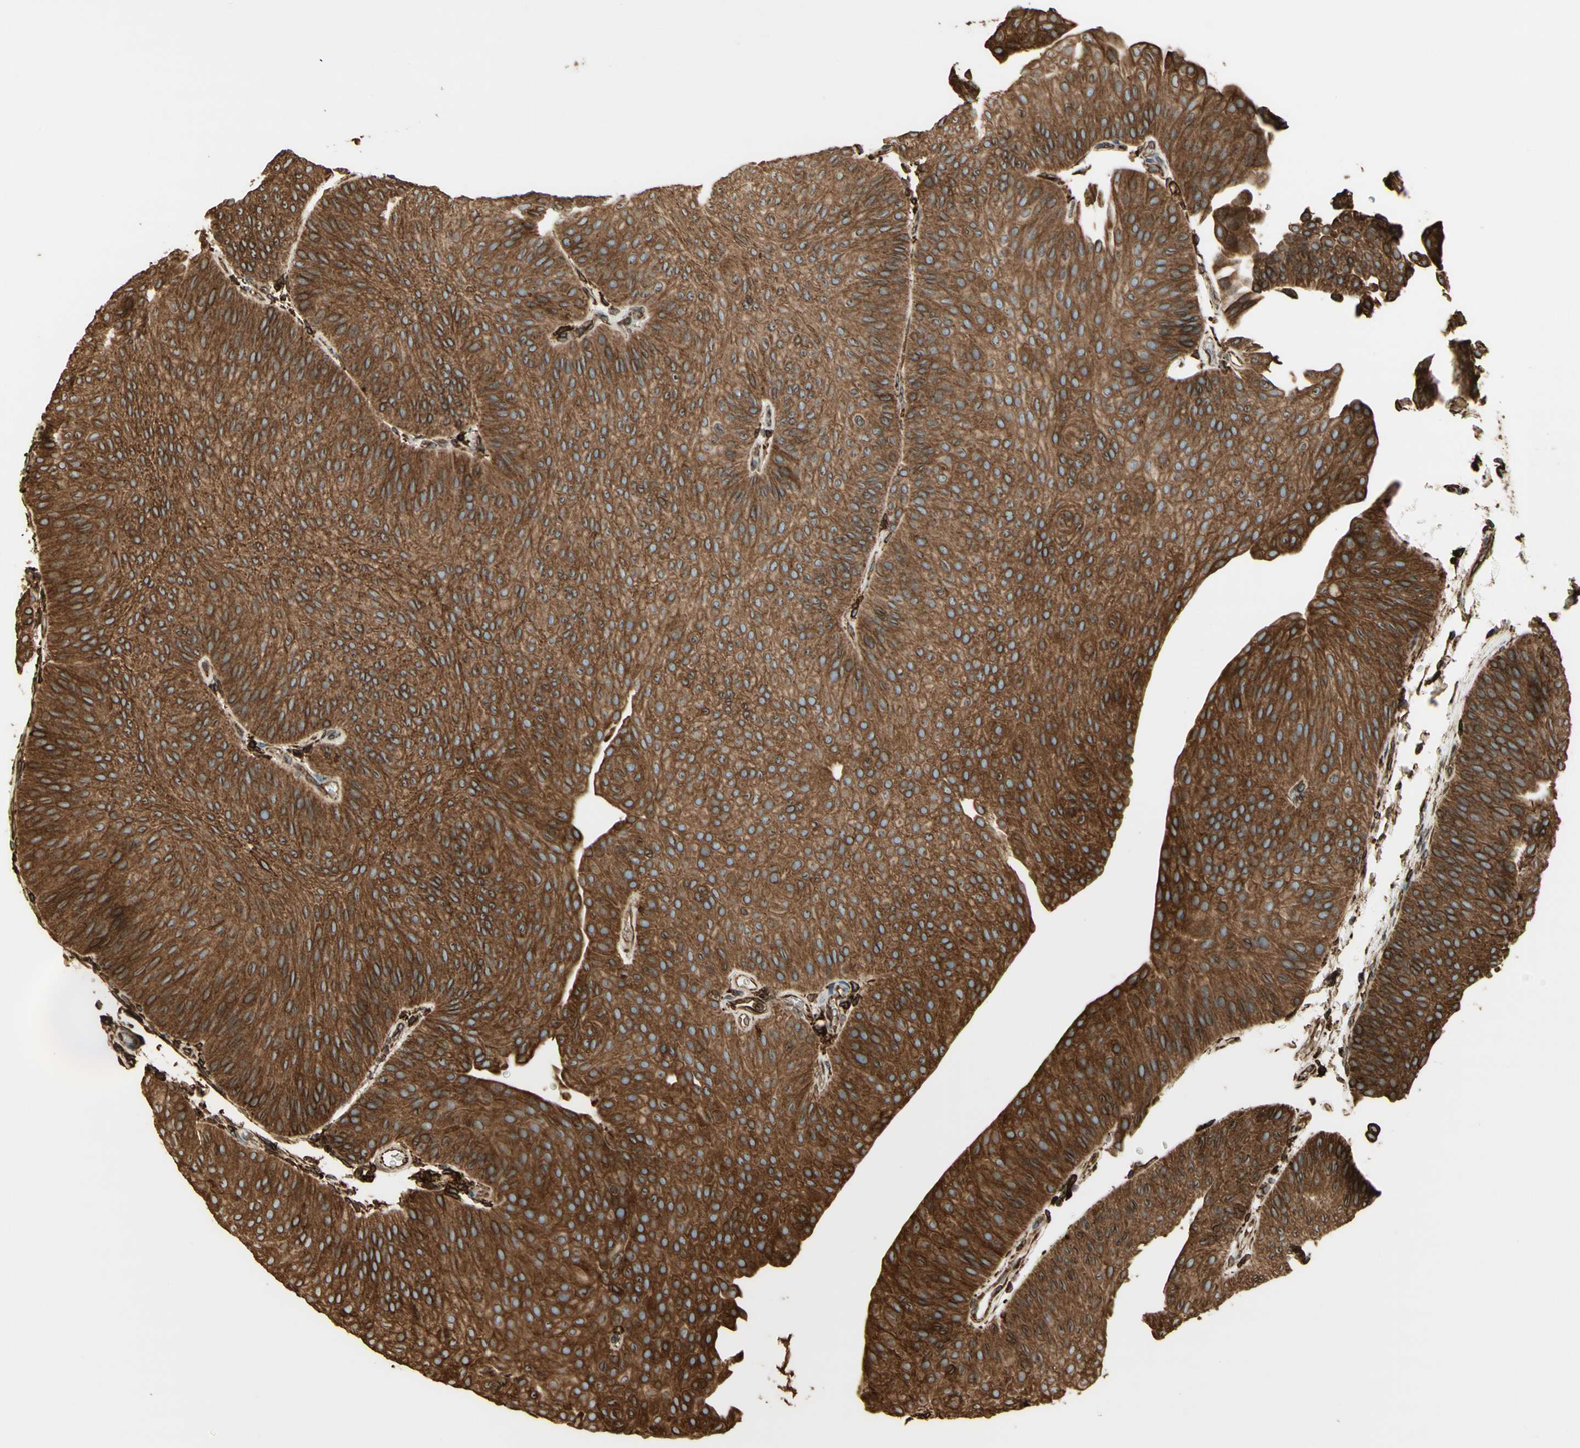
{"staining": {"intensity": "strong", "quantity": ">75%", "location": "cytoplasmic/membranous"}, "tissue": "urothelial cancer", "cell_type": "Tumor cells", "image_type": "cancer", "snomed": [{"axis": "morphology", "description": "Urothelial carcinoma, Low grade"}, {"axis": "topography", "description": "Urinary bladder"}], "caption": "Immunohistochemical staining of human urothelial cancer demonstrates high levels of strong cytoplasmic/membranous protein positivity in about >75% of tumor cells. (Stains: DAB (3,3'-diaminobenzidine) in brown, nuclei in blue, Microscopy: brightfield microscopy at high magnification).", "gene": "CANX", "patient": {"sex": "female", "age": 60}}